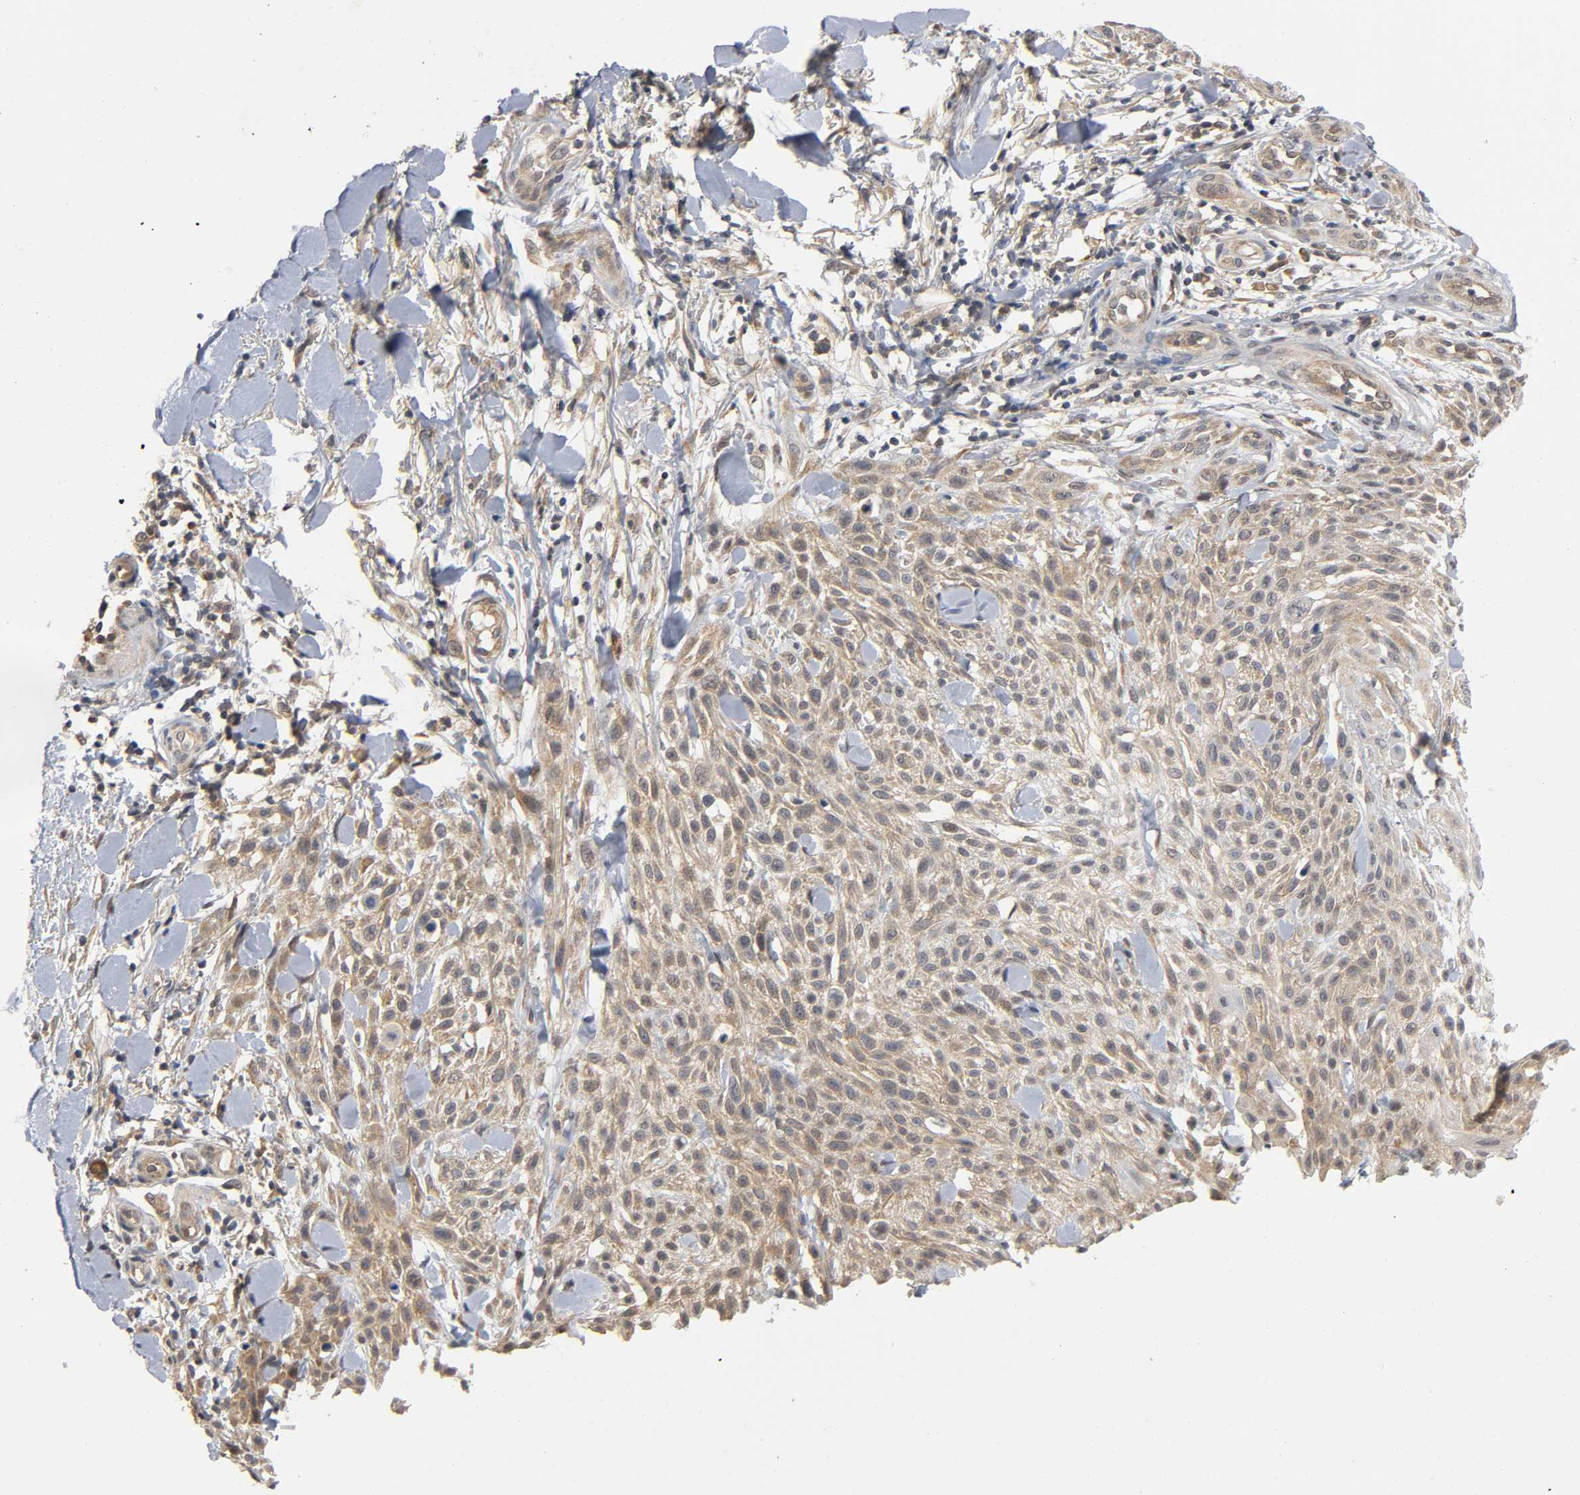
{"staining": {"intensity": "moderate", "quantity": ">75%", "location": "cytoplasmic/membranous"}, "tissue": "skin cancer", "cell_type": "Tumor cells", "image_type": "cancer", "snomed": [{"axis": "morphology", "description": "Squamous cell carcinoma, NOS"}, {"axis": "topography", "description": "Skin"}], "caption": "Immunohistochemistry (IHC) micrograph of squamous cell carcinoma (skin) stained for a protein (brown), which demonstrates medium levels of moderate cytoplasmic/membranous expression in about >75% of tumor cells.", "gene": "MAPK8", "patient": {"sex": "female", "age": 42}}